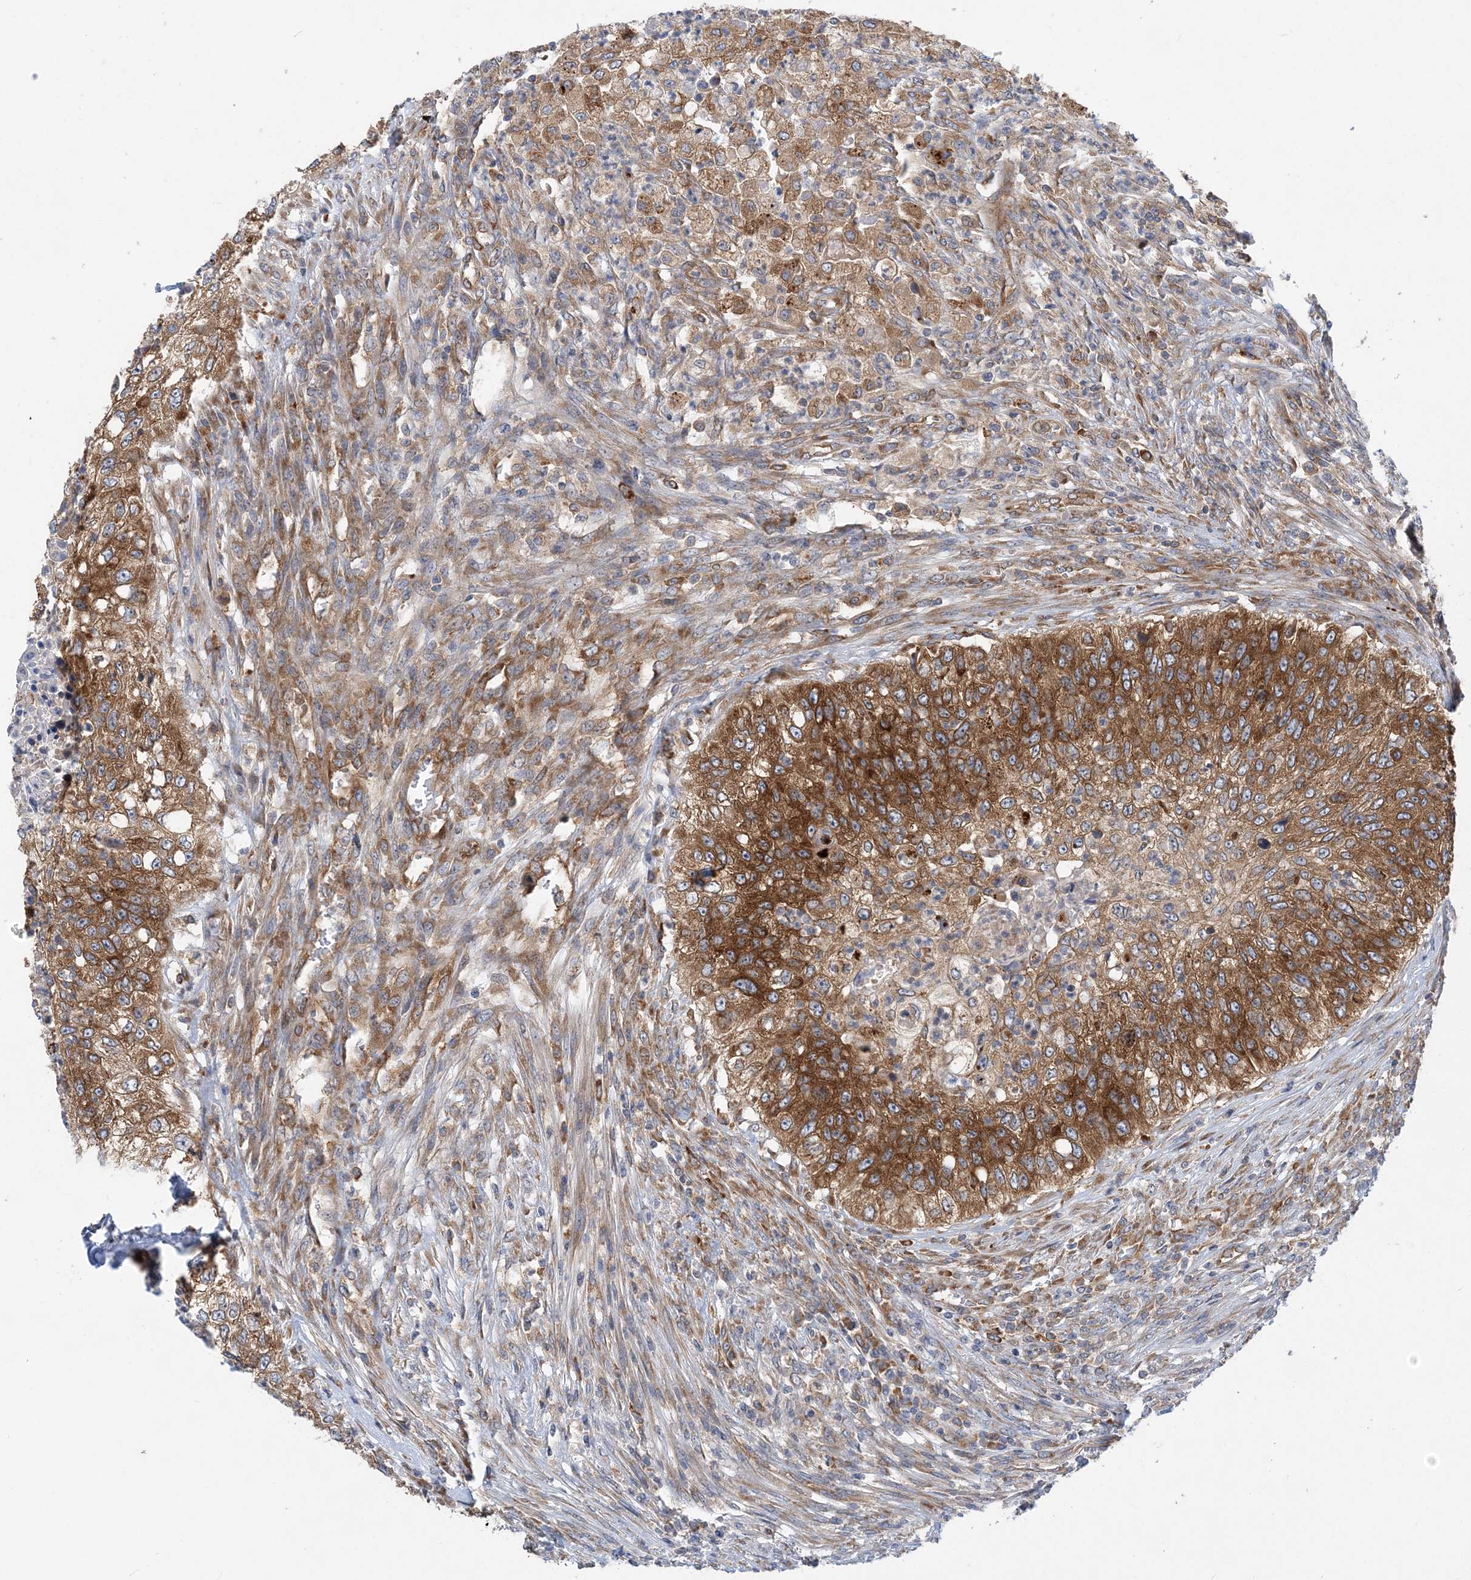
{"staining": {"intensity": "strong", "quantity": ">75%", "location": "cytoplasmic/membranous"}, "tissue": "urothelial cancer", "cell_type": "Tumor cells", "image_type": "cancer", "snomed": [{"axis": "morphology", "description": "Urothelial carcinoma, High grade"}, {"axis": "topography", "description": "Urinary bladder"}], "caption": "Urothelial cancer was stained to show a protein in brown. There is high levels of strong cytoplasmic/membranous positivity in approximately >75% of tumor cells.", "gene": "LARP4B", "patient": {"sex": "female", "age": 60}}